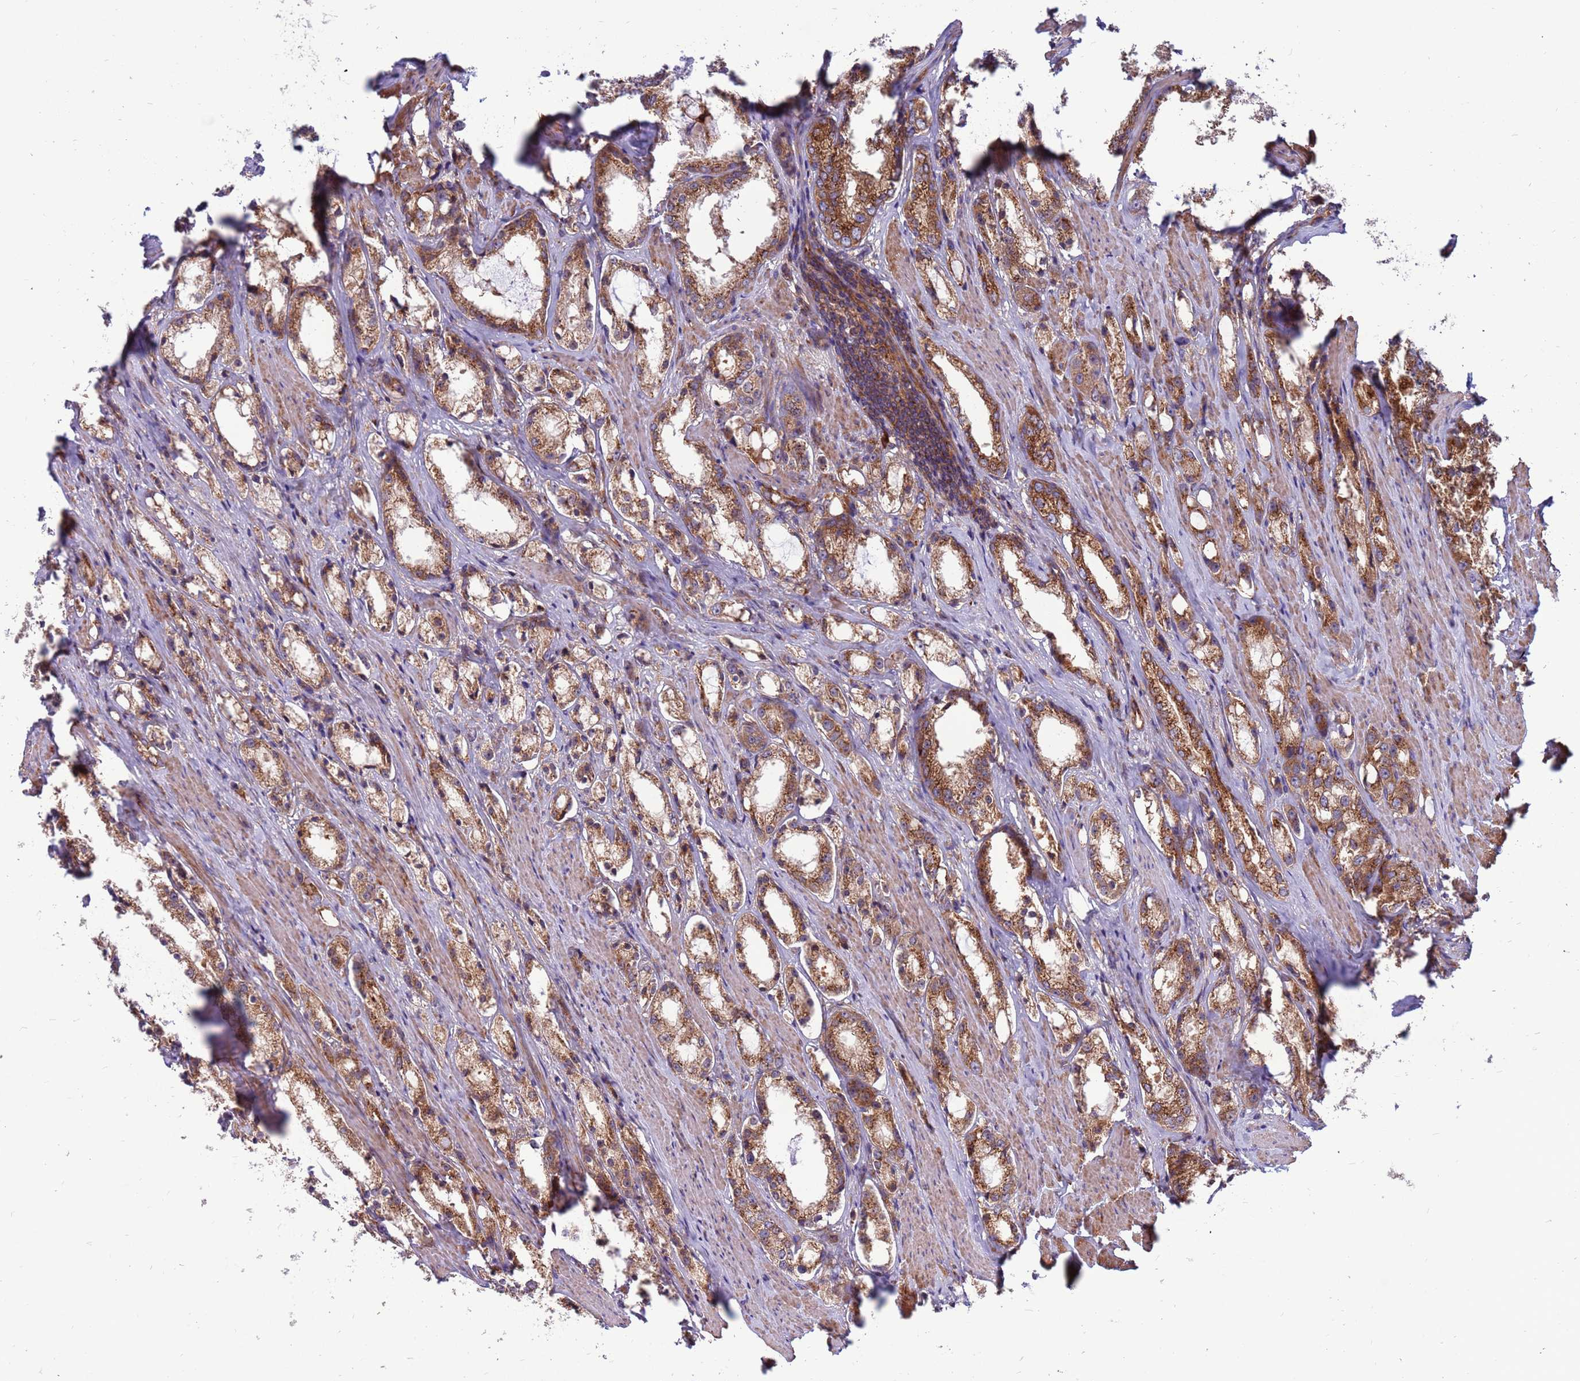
{"staining": {"intensity": "moderate", "quantity": ">75%", "location": "cytoplasmic/membranous"}, "tissue": "prostate cancer", "cell_type": "Tumor cells", "image_type": "cancer", "snomed": [{"axis": "morphology", "description": "Adenocarcinoma, High grade"}, {"axis": "topography", "description": "Prostate"}], "caption": "Prostate adenocarcinoma (high-grade) stained with IHC shows moderate cytoplasmic/membranous staining in approximately >75% of tumor cells. (brown staining indicates protein expression, while blue staining denotes nuclei).", "gene": "ZC3HAV1", "patient": {"sex": "male", "age": 66}}